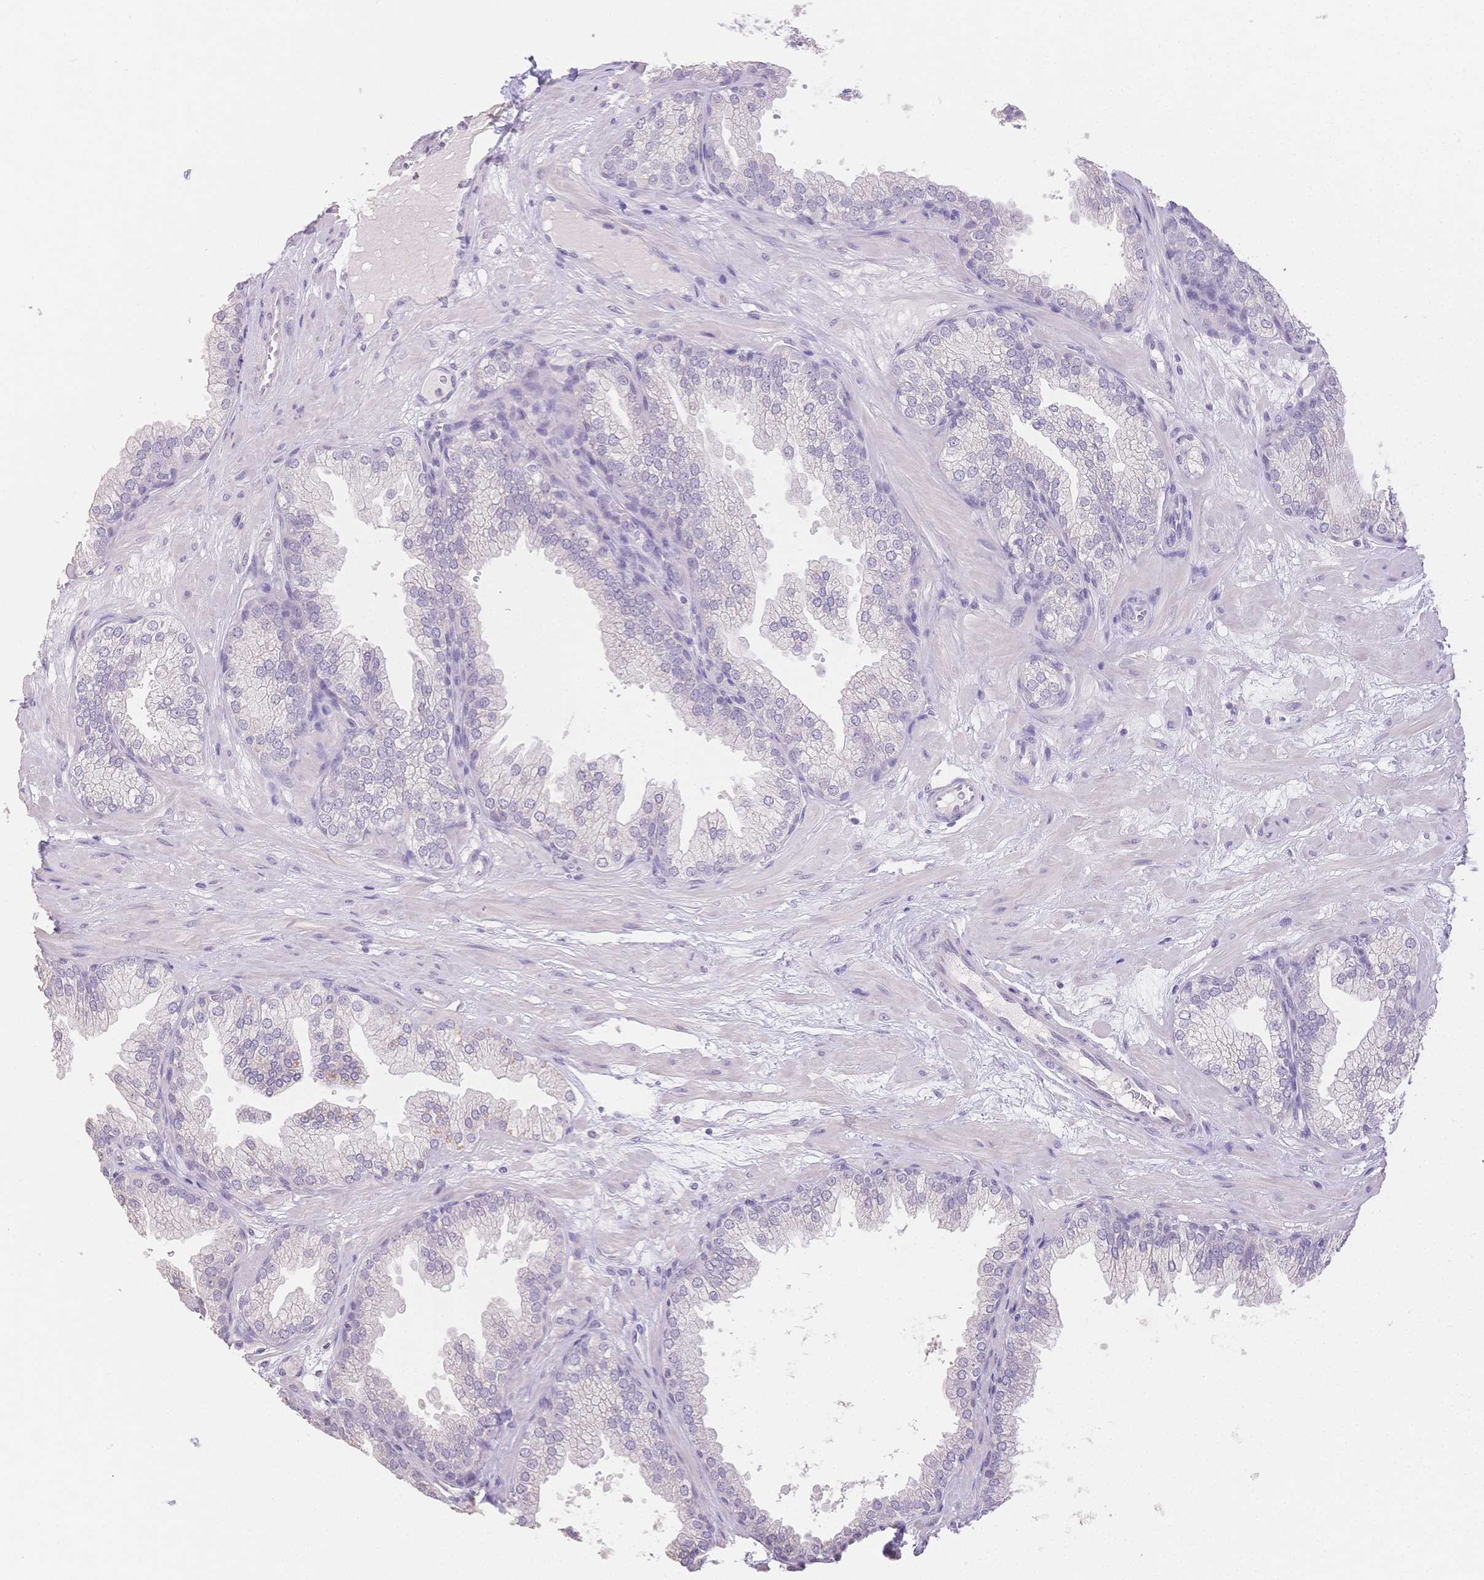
{"staining": {"intensity": "weak", "quantity": "<25%", "location": "cytoplasmic/membranous"}, "tissue": "prostate", "cell_type": "Glandular cells", "image_type": "normal", "snomed": [{"axis": "morphology", "description": "Normal tissue, NOS"}, {"axis": "topography", "description": "Prostate"}], "caption": "High magnification brightfield microscopy of unremarkable prostate stained with DAB (3,3'-diaminobenzidine) (brown) and counterstained with hematoxylin (blue): glandular cells show no significant expression. The staining is performed using DAB (3,3'-diaminobenzidine) brown chromogen with nuclei counter-stained in using hematoxylin.", "gene": "SUV39H2", "patient": {"sex": "male", "age": 37}}